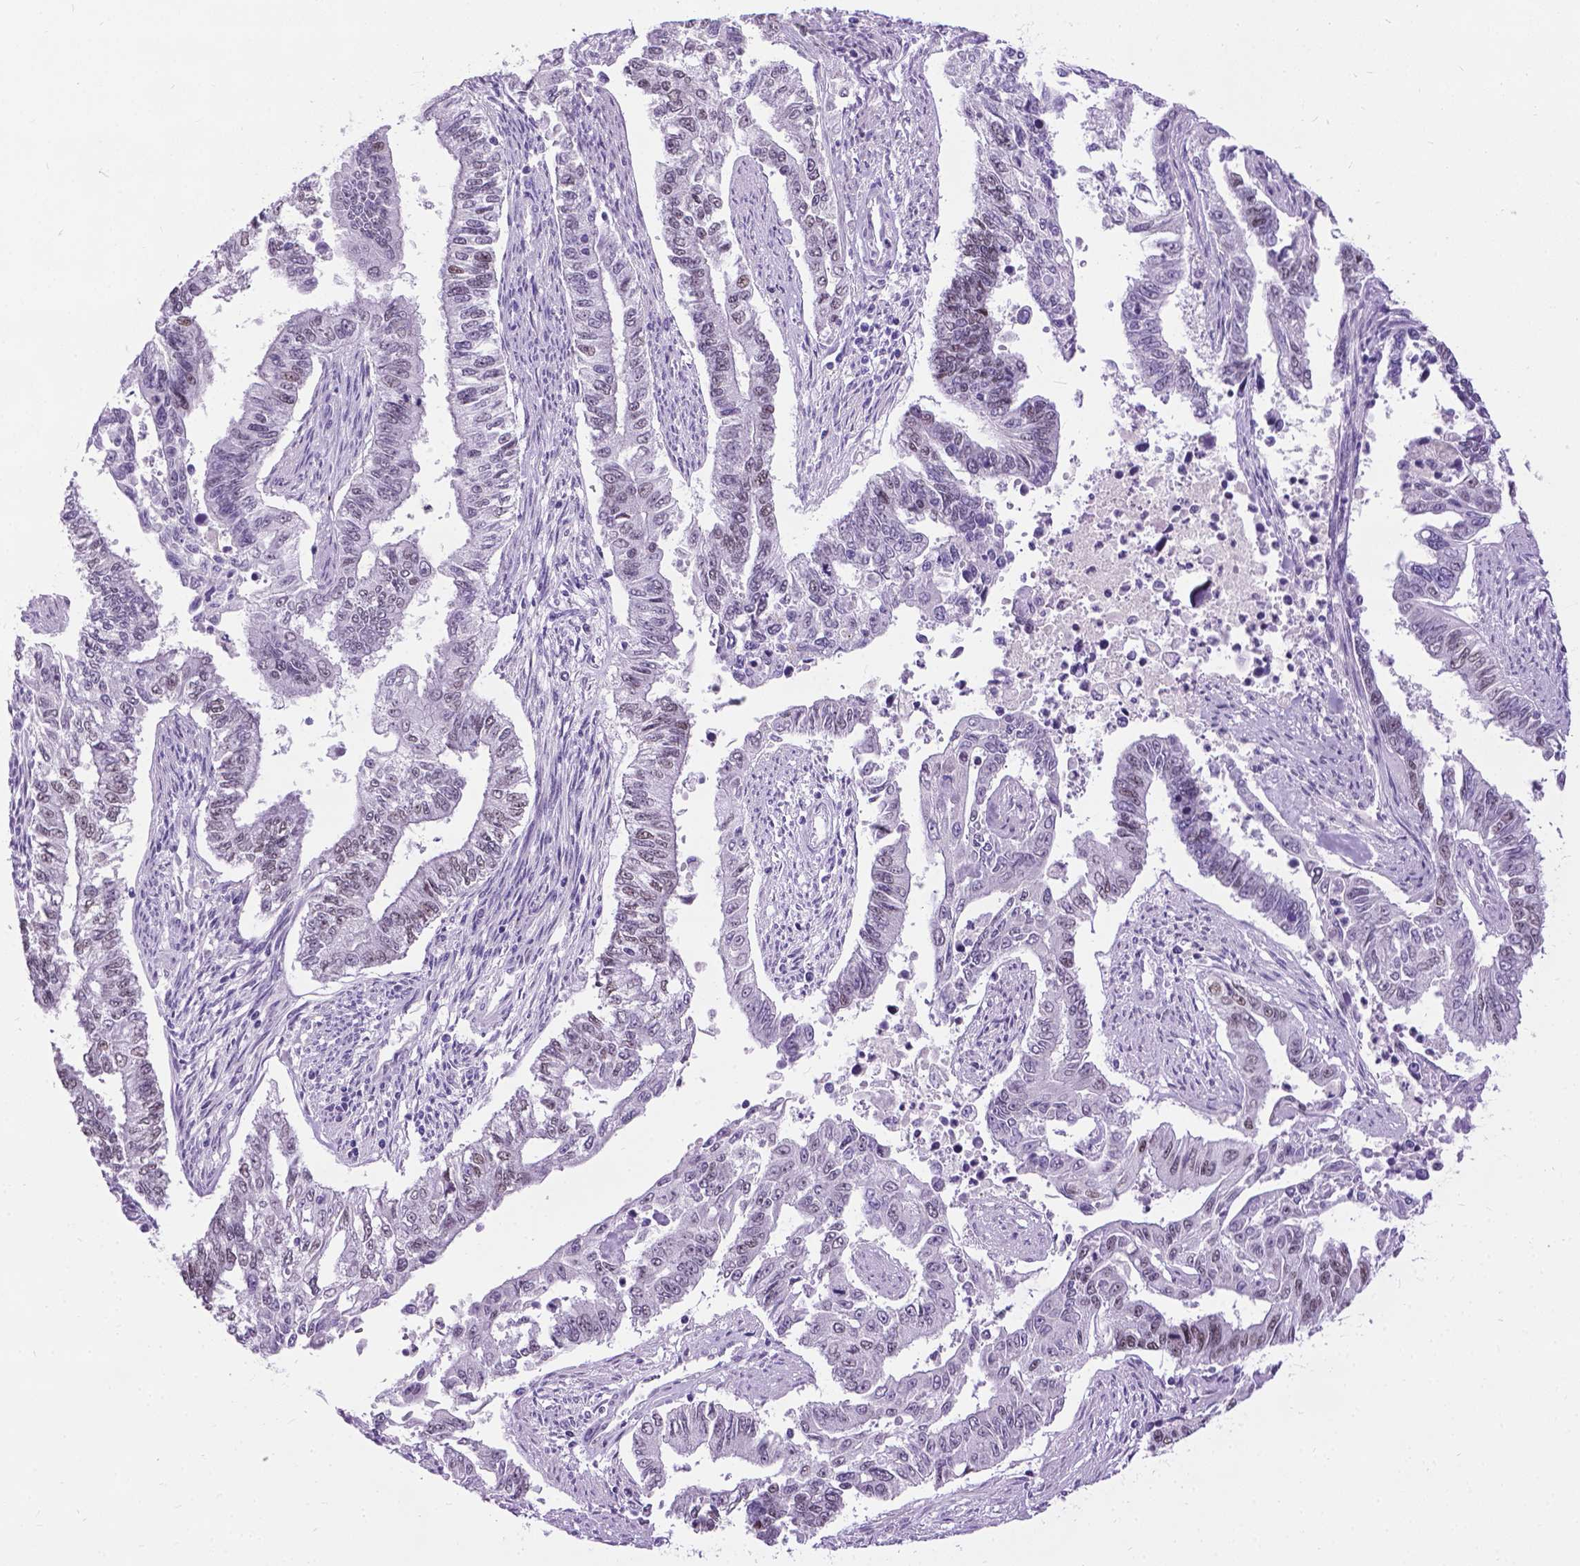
{"staining": {"intensity": "weak", "quantity": "<25%", "location": "nuclear"}, "tissue": "endometrial cancer", "cell_type": "Tumor cells", "image_type": "cancer", "snomed": [{"axis": "morphology", "description": "Adenocarcinoma, NOS"}, {"axis": "topography", "description": "Uterus"}], "caption": "Adenocarcinoma (endometrial) stained for a protein using immunohistochemistry demonstrates no staining tumor cells.", "gene": "PROB1", "patient": {"sex": "female", "age": 59}}